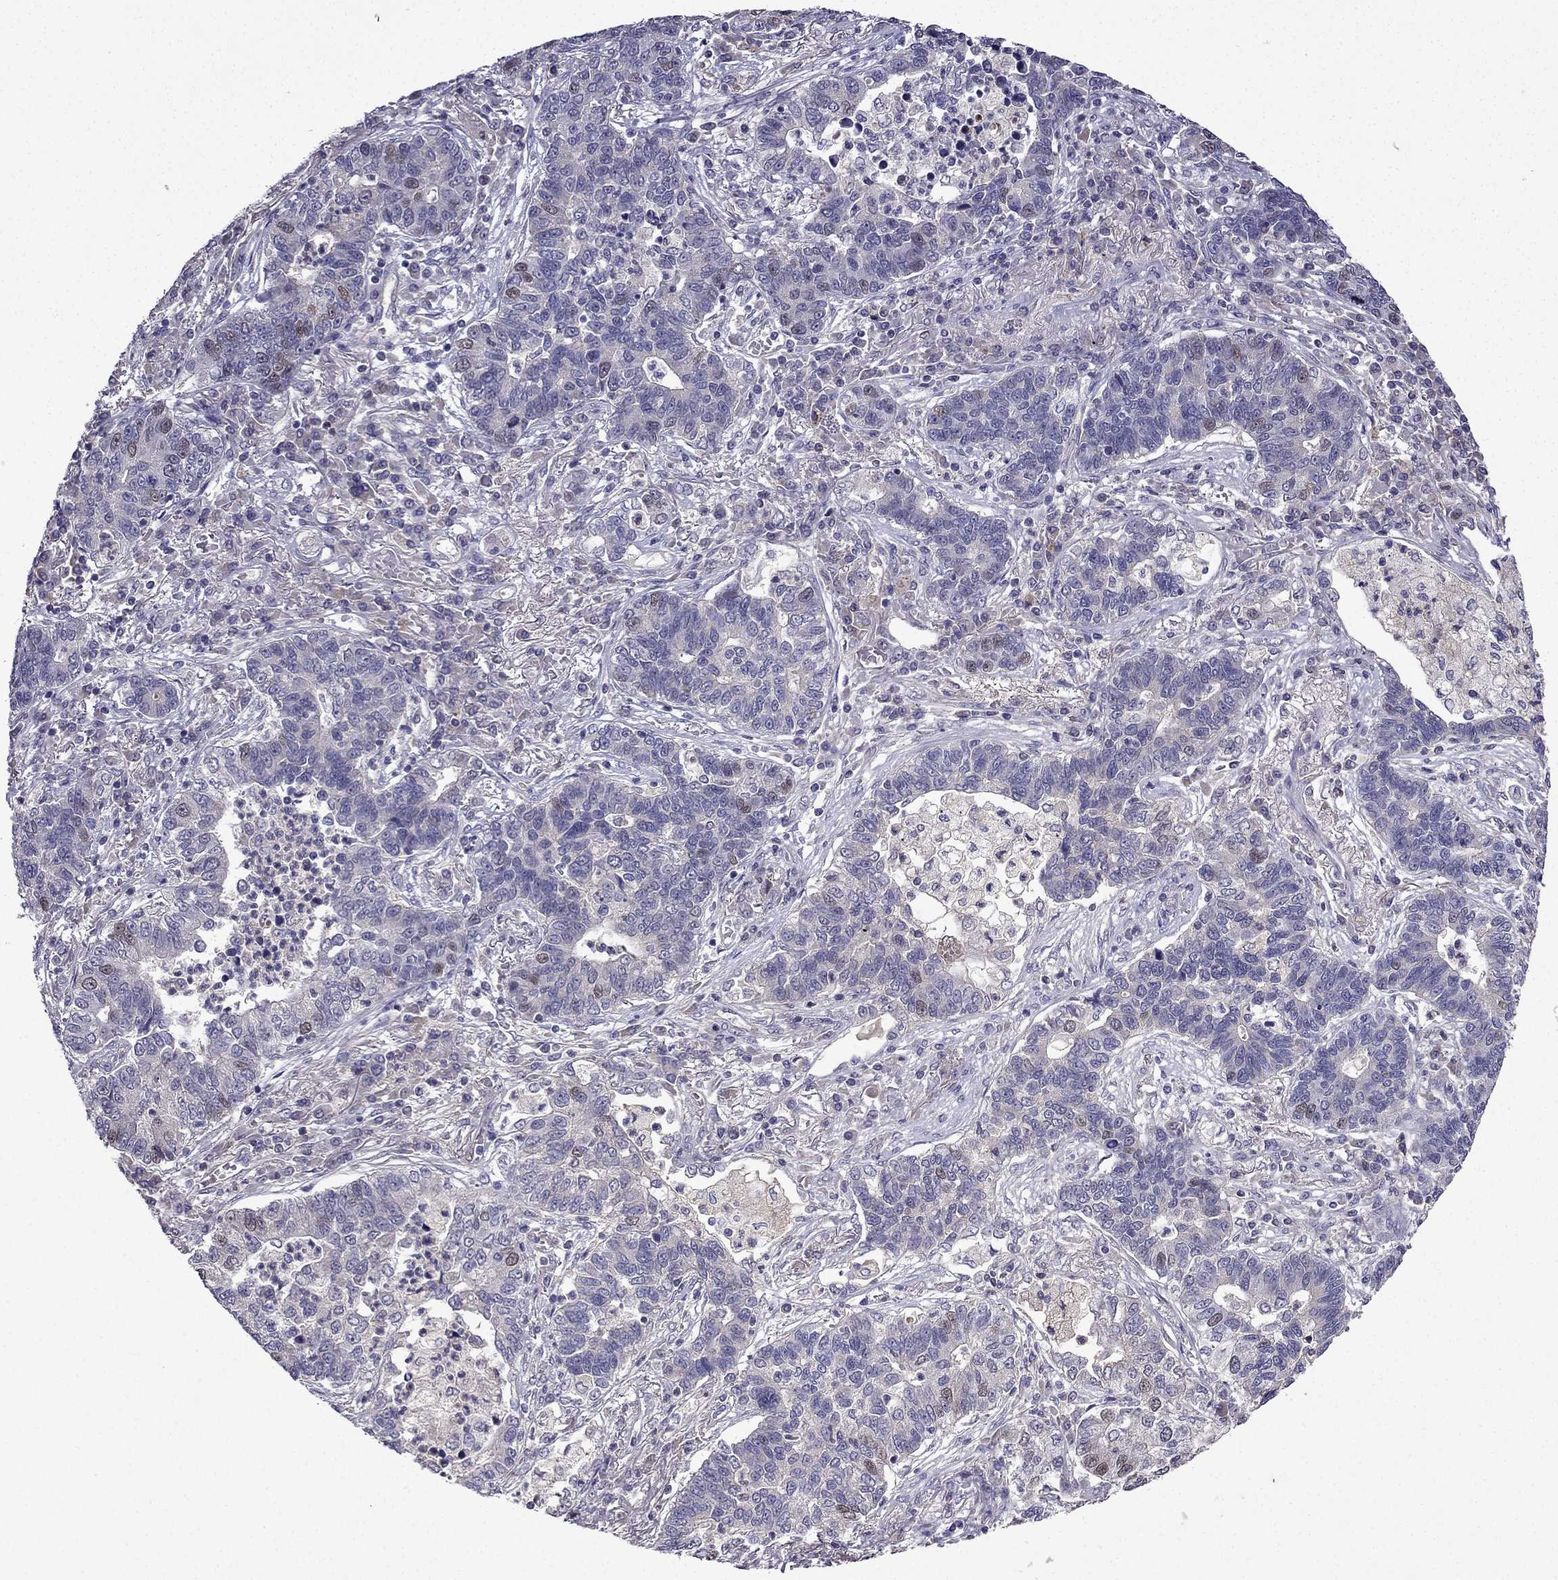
{"staining": {"intensity": "weak", "quantity": "<25%", "location": "nuclear"}, "tissue": "lung cancer", "cell_type": "Tumor cells", "image_type": "cancer", "snomed": [{"axis": "morphology", "description": "Adenocarcinoma, NOS"}, {"axis": "topography", "description": "Lung"}], "caption": "IHC image of neoplastic tissue: lung cancer stained with DAB shows no significant protein expression in tumor cells.", "gene": "UHRF1", "patient": {"sex": "female", "age": 57}}